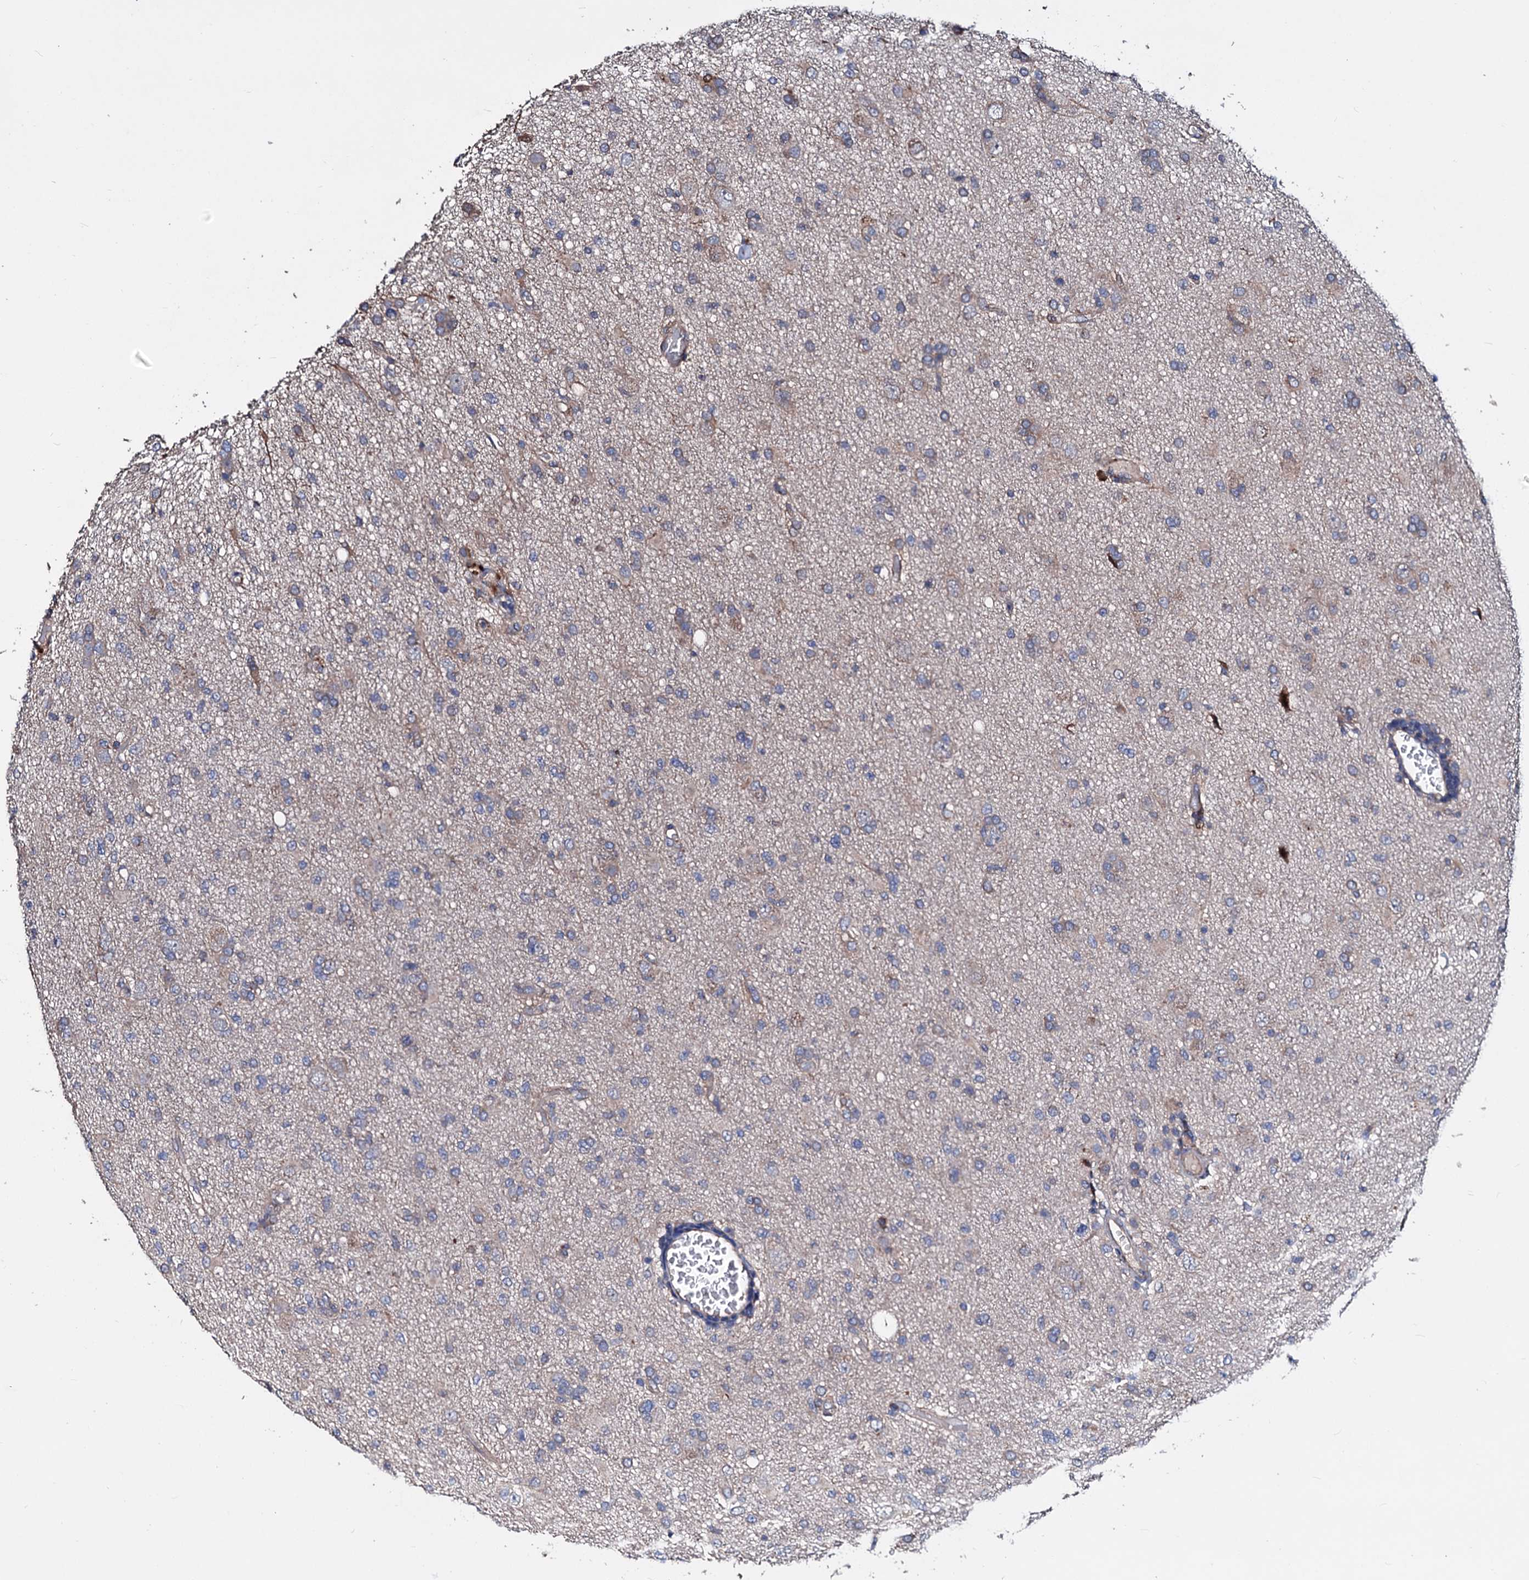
{"staining": {"intensity": "weak", "quantity": "<25%", "location": "cytoplasmic/membranous"}, "tissue": "glioma", "cell_type": "Tumor cells", "image_type": "cancer", "snomed": [{"axis": "morphology", "description": "Glioma, malignant, High grade"}, {"axis": "topography", "description": "Brain"}], "caption": "The immunohistochemistry photomicrograph has no significant positivity in tumor cells of malignant high-grade glioma tissue.", "gene": "AKAP11", "patient": {"sex": "female", "age": 57}}